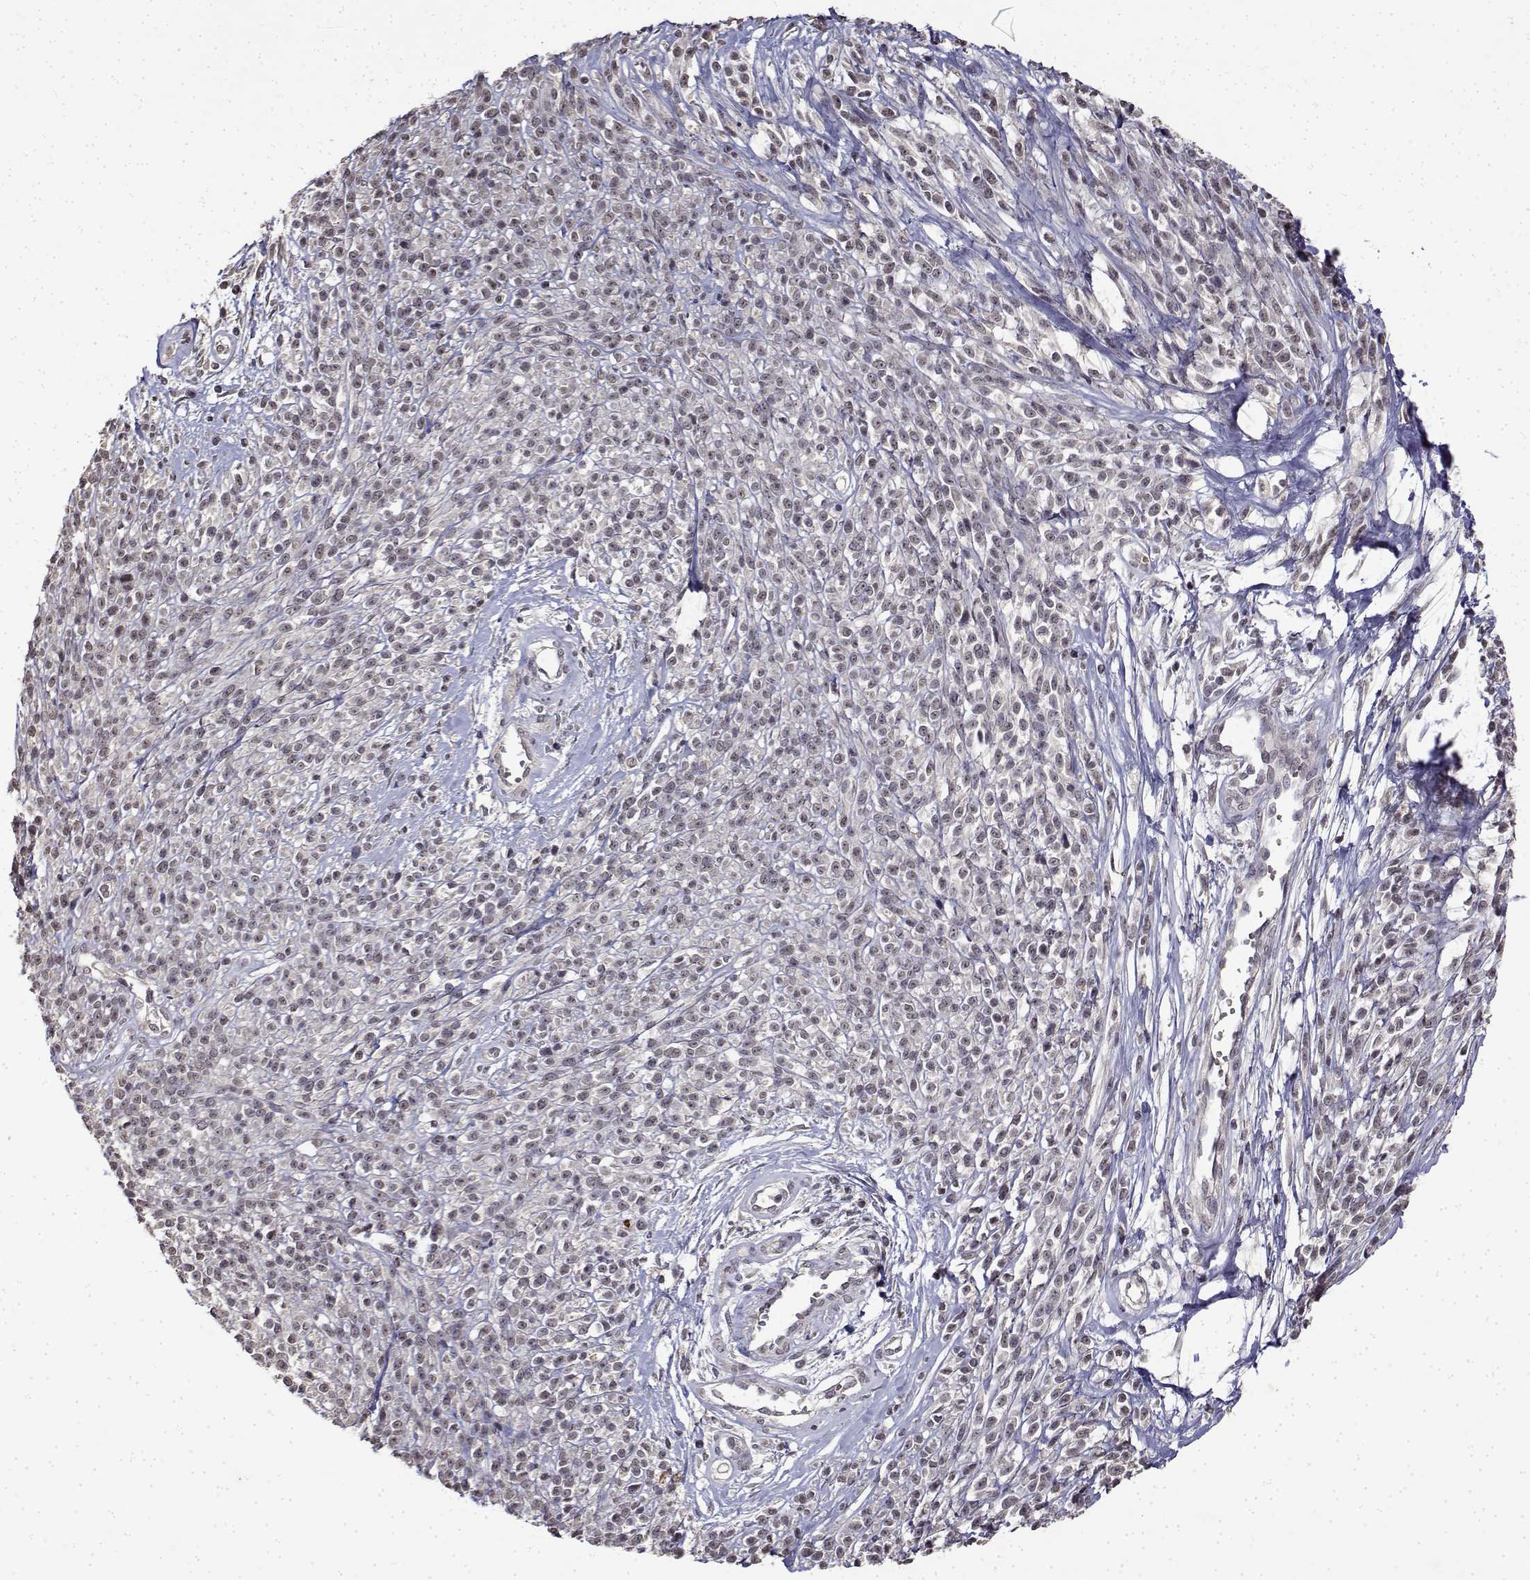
{"staining": {"intensity": "negative", "quantity": "none", "location": "none"}, "tissue": "melanoma", "cell_type": "Tumor cells", "image_type": "cancer", "snomed": [{"axis": "morphology", "description": "Malignant melanoma, NOS"}, {"axis": "topography", "description": "Skin"}, {"axis": "topography", "description": "Skin of trunk"}], "caption": "This is an immunohistochemistry (IHC) image of human malignant melanoma. There is no expression in tumor cells.", "gene": "BDNF", "patient": {"sex": "male", "age": 74}}